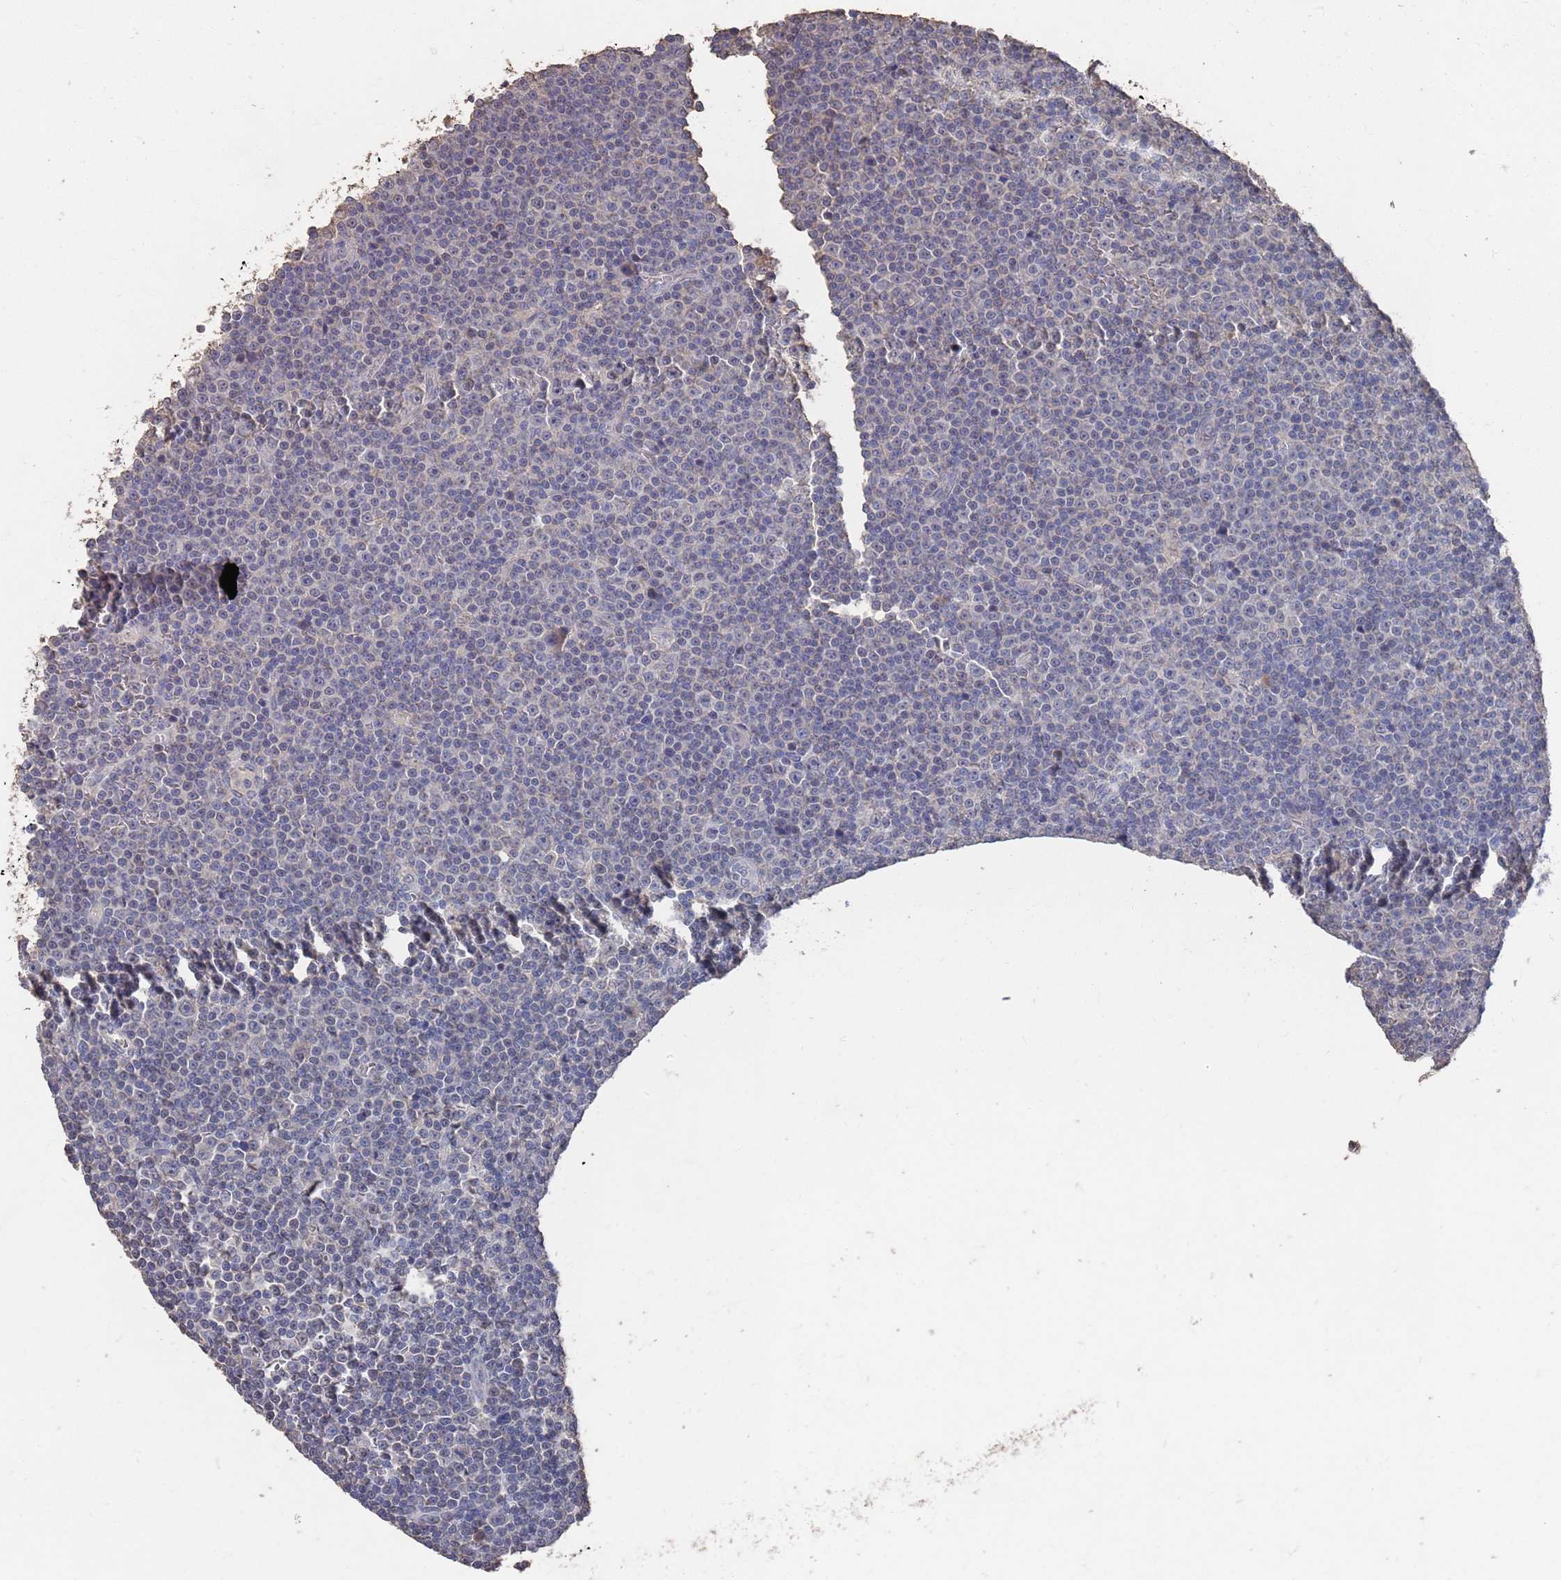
{"staining": {"intensity": "negative", "quantity": "none", "location": "none"}, "tissue": "lymphoma", "cell_type": "Tumor cells", "image_type": "cancer", "snomed": [{"axis": "morphology", "description": "Malignant lymphoma, non-Hodgkin's type, Low grade"}, {"axis": "topography", "description": "Lymph node"}], "caption": "This is an IHC micrograph of human lymphoma. There is no positivity in tumor cells.", "gene": "BTBD18", "patient": {"sex": "female", "age": 67}}